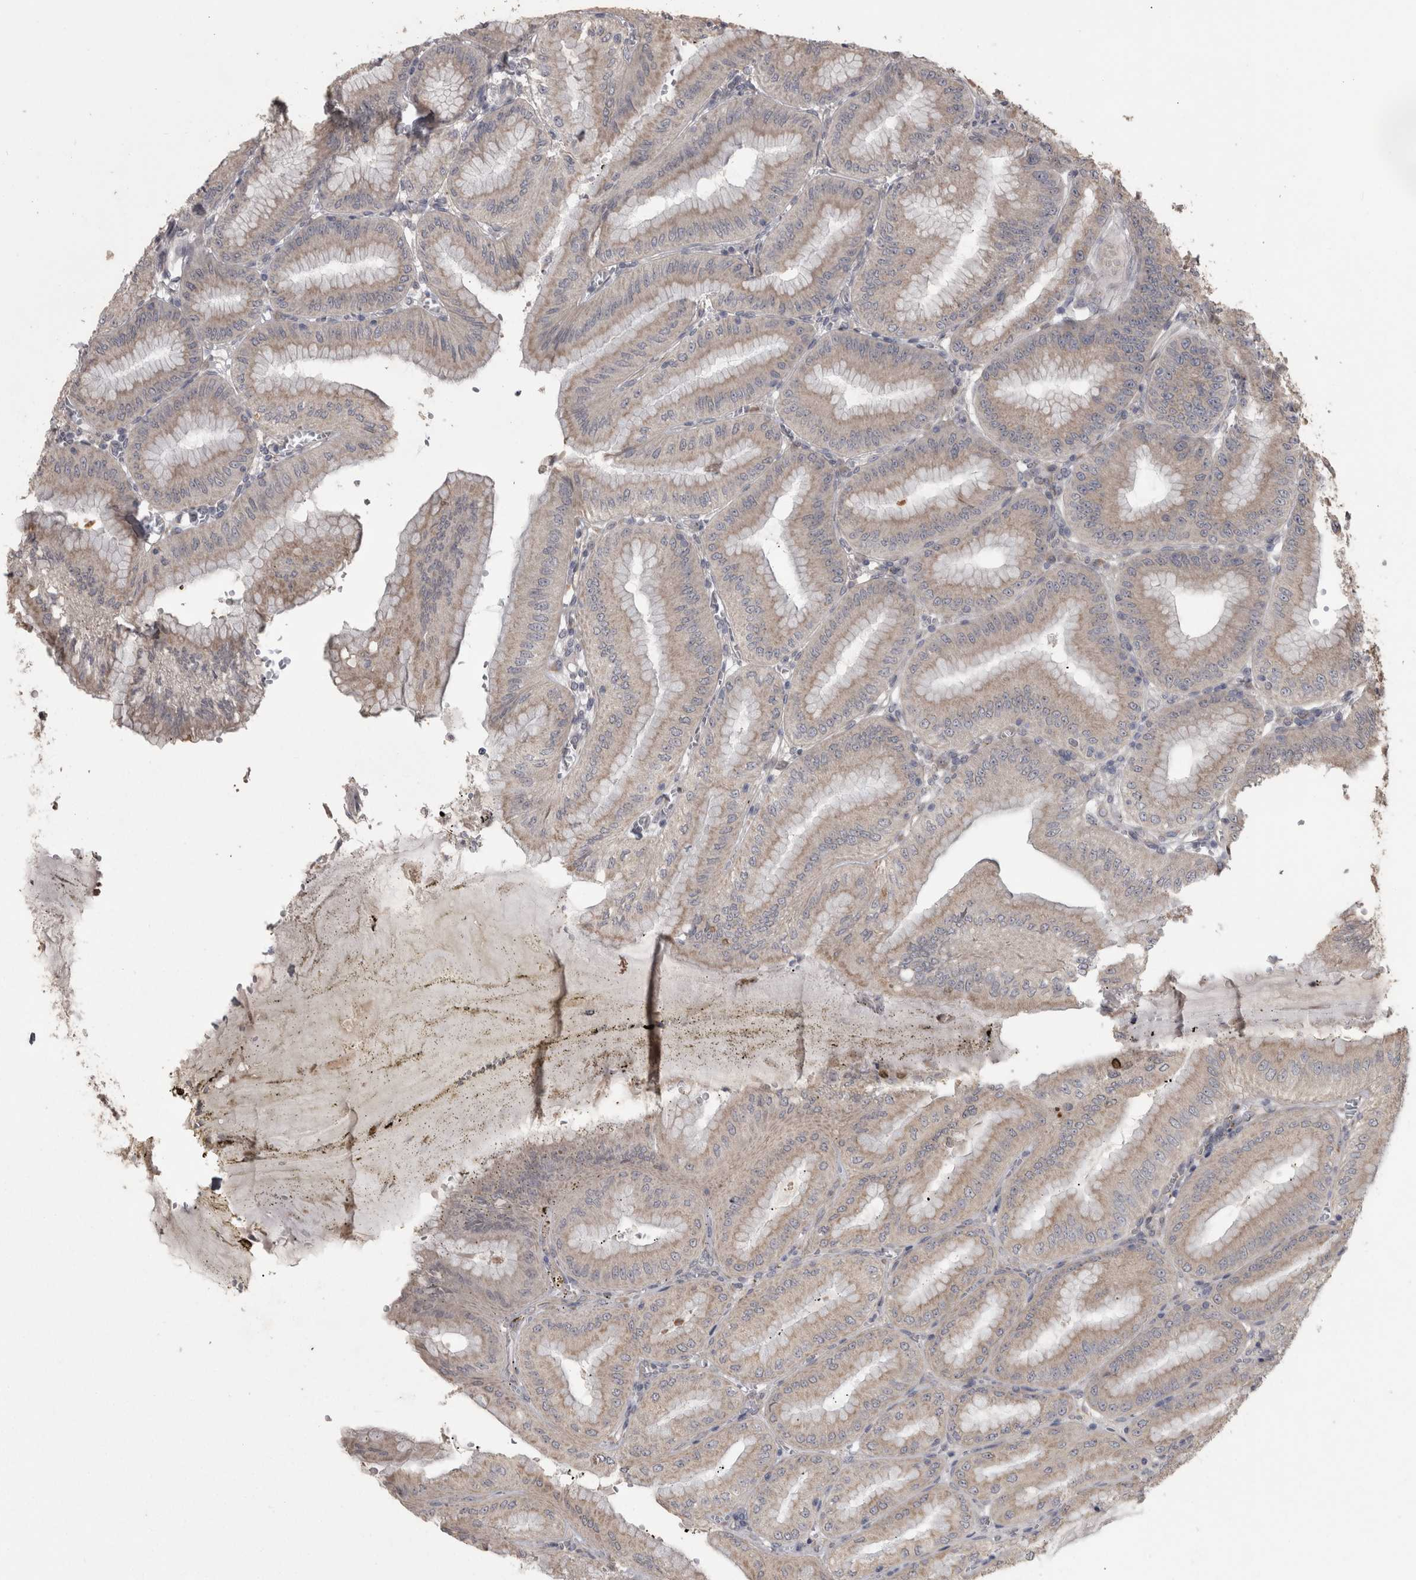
{"staining": {"intensity": "moderate", "quantity": "25%-75%", "location": "cytoplasmic/membranous"}, "tissue": "stomach", "cell_type": "Glandular cells", "image_type": "normal", "snomed": [{"axis": "morphology", "description": "Normal tissue, NOS"}, {"axis": "topography", "description": "Stomach, lower"}], "caption": "The photomicrograph shows staining of unremarkable stomach, revealing moderate cytoplasmic/membranous protein positivity (brown color) within glandular cells.", "gene": "RAB29", "patient": {"sex": "male", "age": 71}}